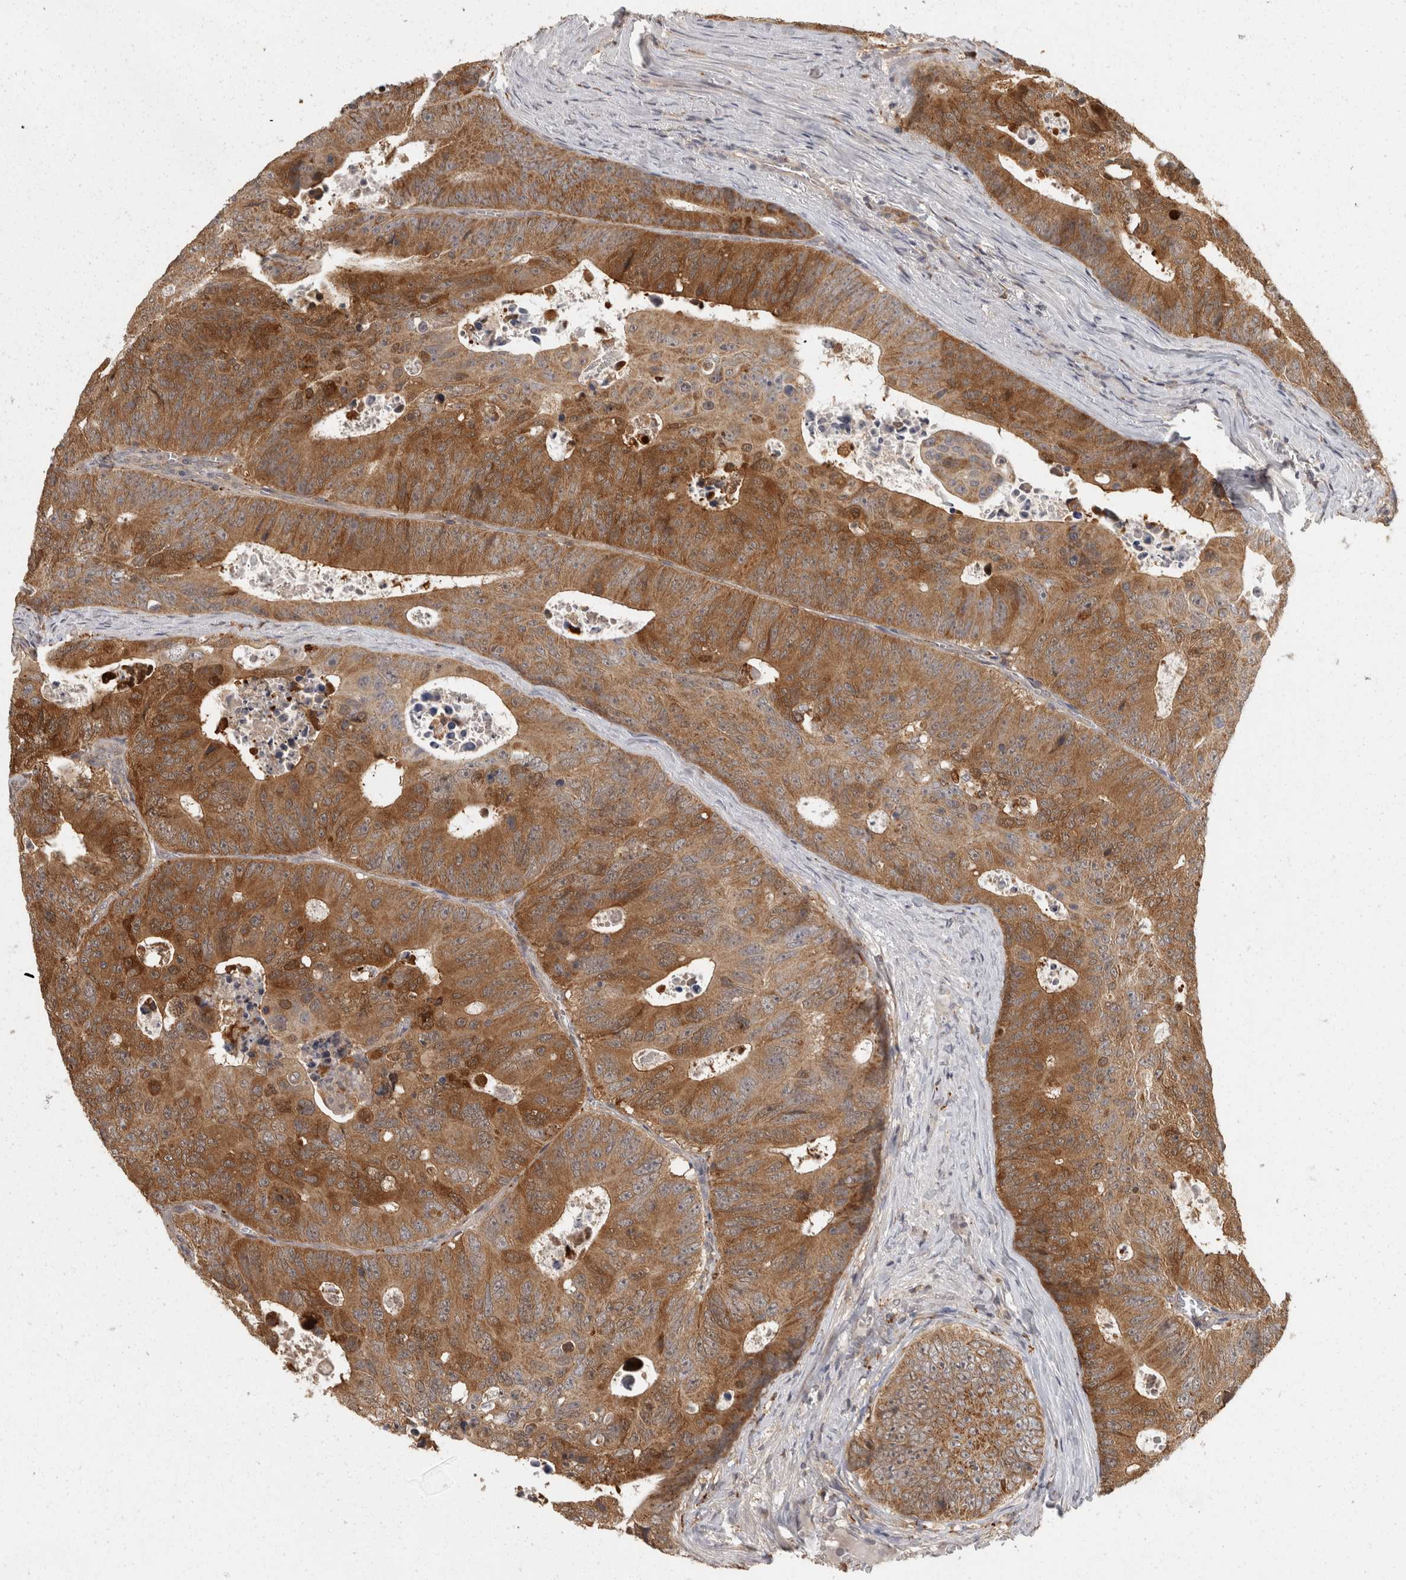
{"staining": {"intensity": "moderate", "quantity": ">75%", "location": "cytoplasmic/membranous"}, "tissue": "colorectal cancer", "cell_type": "Tumor cells", "image_type": "cancer", "snomed": [{"axis": "morphology", "description": "Adenocarcinoma, NOS"}, {"axis": "topography", "description": "Colon"}], "caption": "This is an image of immunohistochemistry (IHC) staining of colorectal cancer (adenocarcinoma), which shows moderate staining in the cytoplasmic/membranous of tumor cells.", "gene": "ACAT2", "patient": {"sex": "male", "age": 87}}